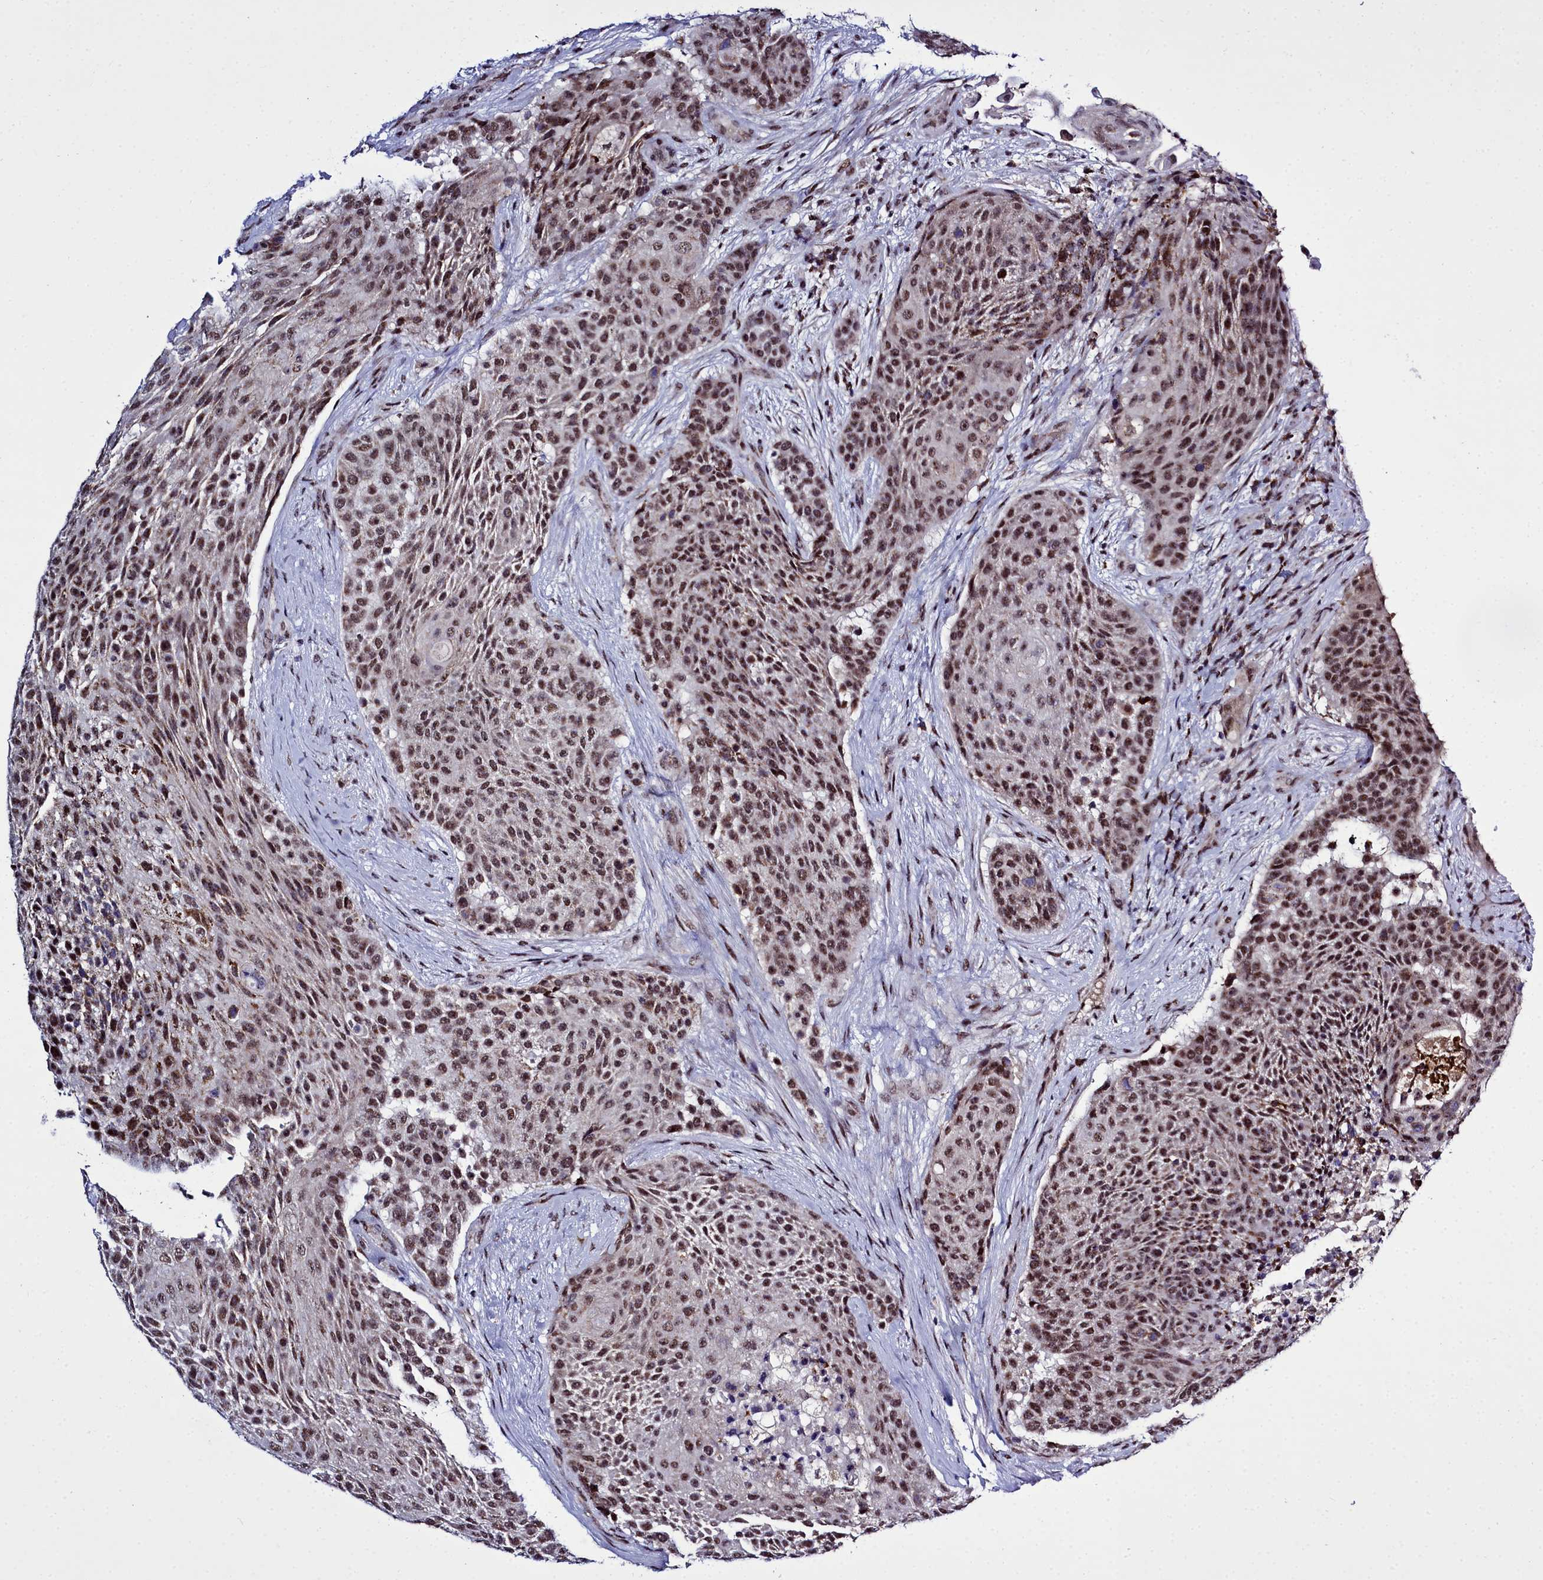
{"staining": {"intensity": "moderate", "quantity": ">75%", "location": "cytoplasmic/membranous,nuclear"}, "tissue": "urothelial cancer", "cell_type": "Tumor cells", "image_type": "cancer", "snomed": [{"axis": "morphology", "description": "Urothelial carcinoma, High grade"}, {"axis": "topography", "description": "Urinary bladder"}], "caption": "Immunohistochemical staining of urothelial carcinoma (high-grade) shows medium levels of moderate cytoplasmic/membranous and nuclear protein staining in approximately >75% of tumor cells.", "gene": "POM121L2", "patient": {"sex": "female", "age": 63}}